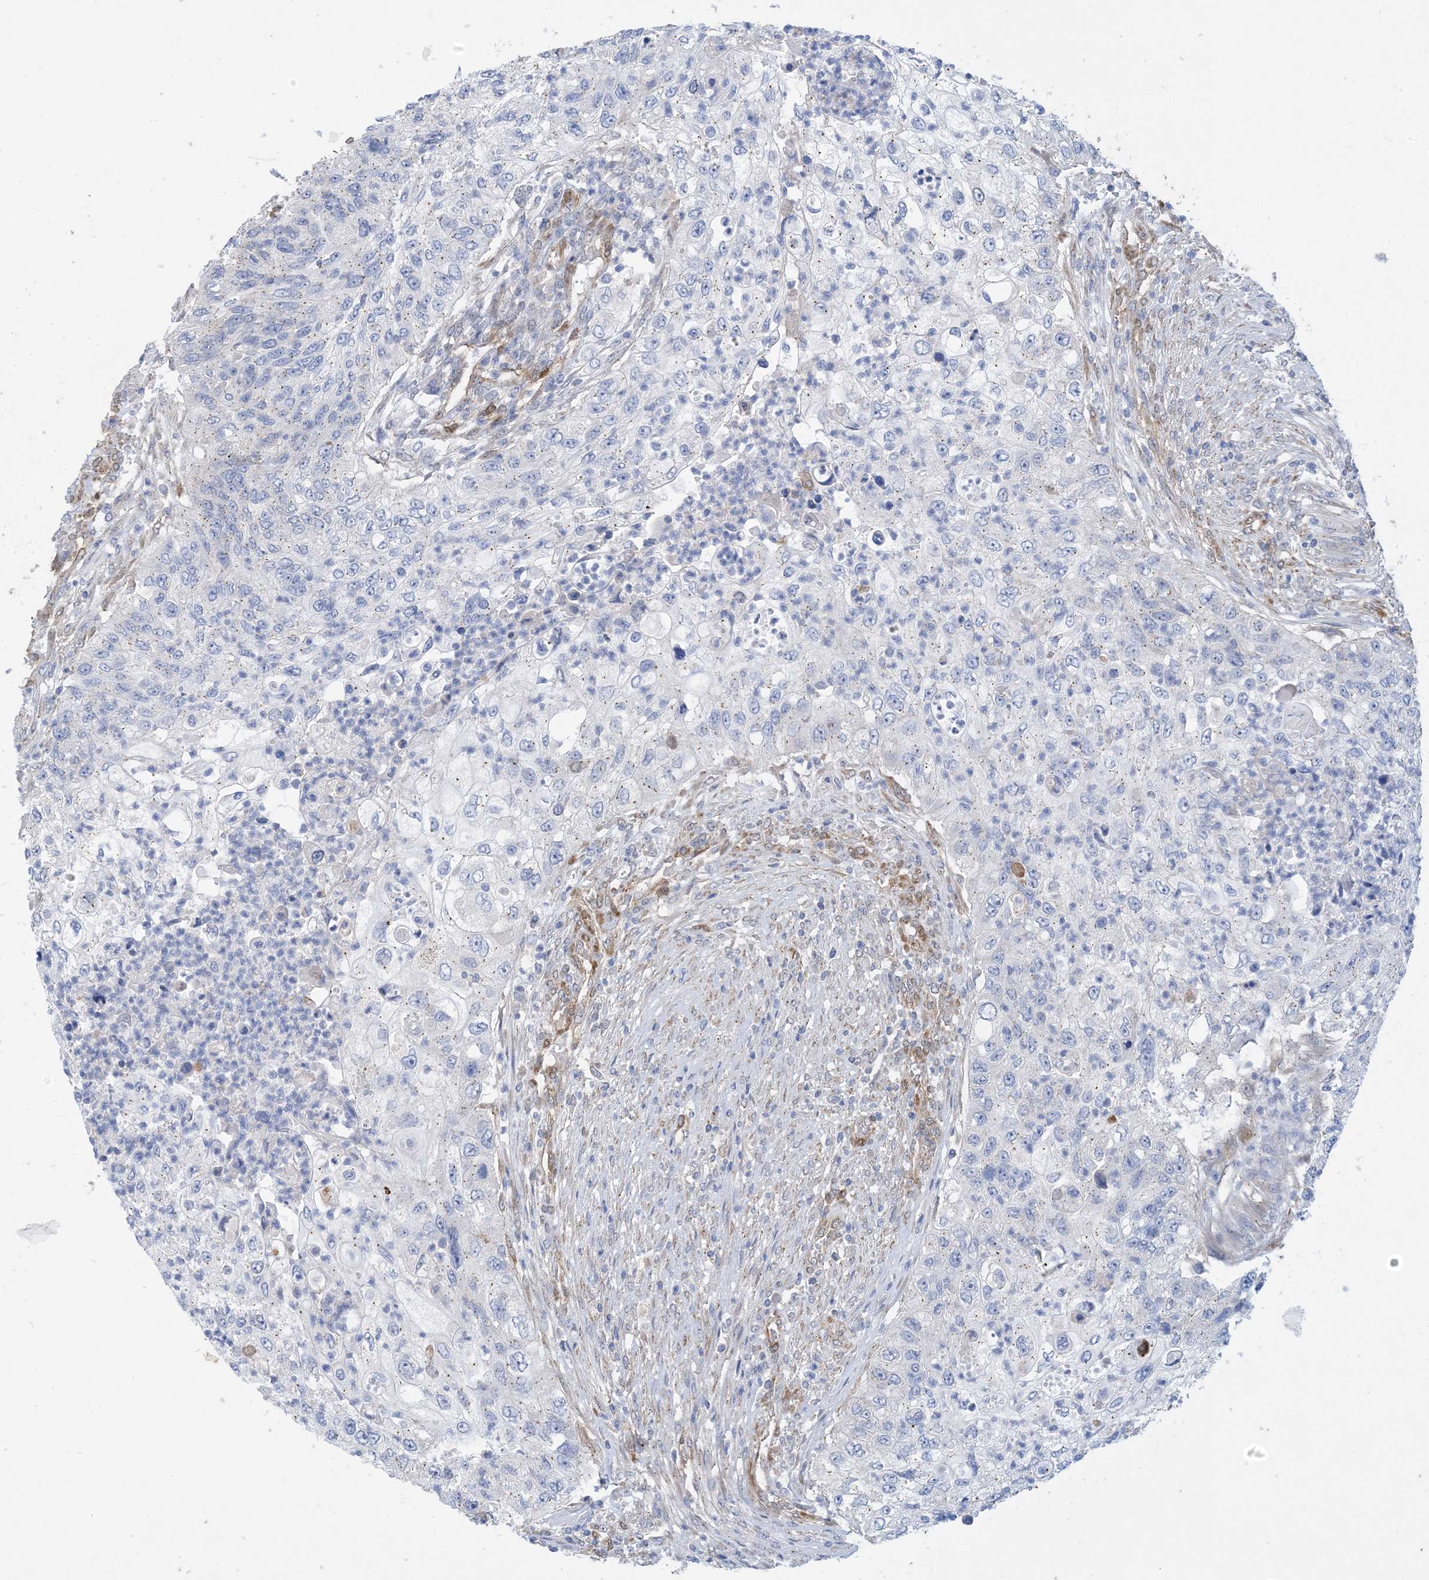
{"staining": {"intensity": "negative", "quantity": "none", "location": "none"}, "tissue": "urothelial cancer", "cell_type": "Tumor cells", "image_type": "cancer", "snomed": [{"axis": "morphology", "description": "Urothelial carcinoma, High grade"}, {"axis": "topography", "description": "Urinary bladder"}], "caption": "The photomicrograph exhibits no staining of tumor cells in urothelial carcinoma (high-grade).", "gene": "RBMS3", "patient": {"sex": "female", "age": 60}}